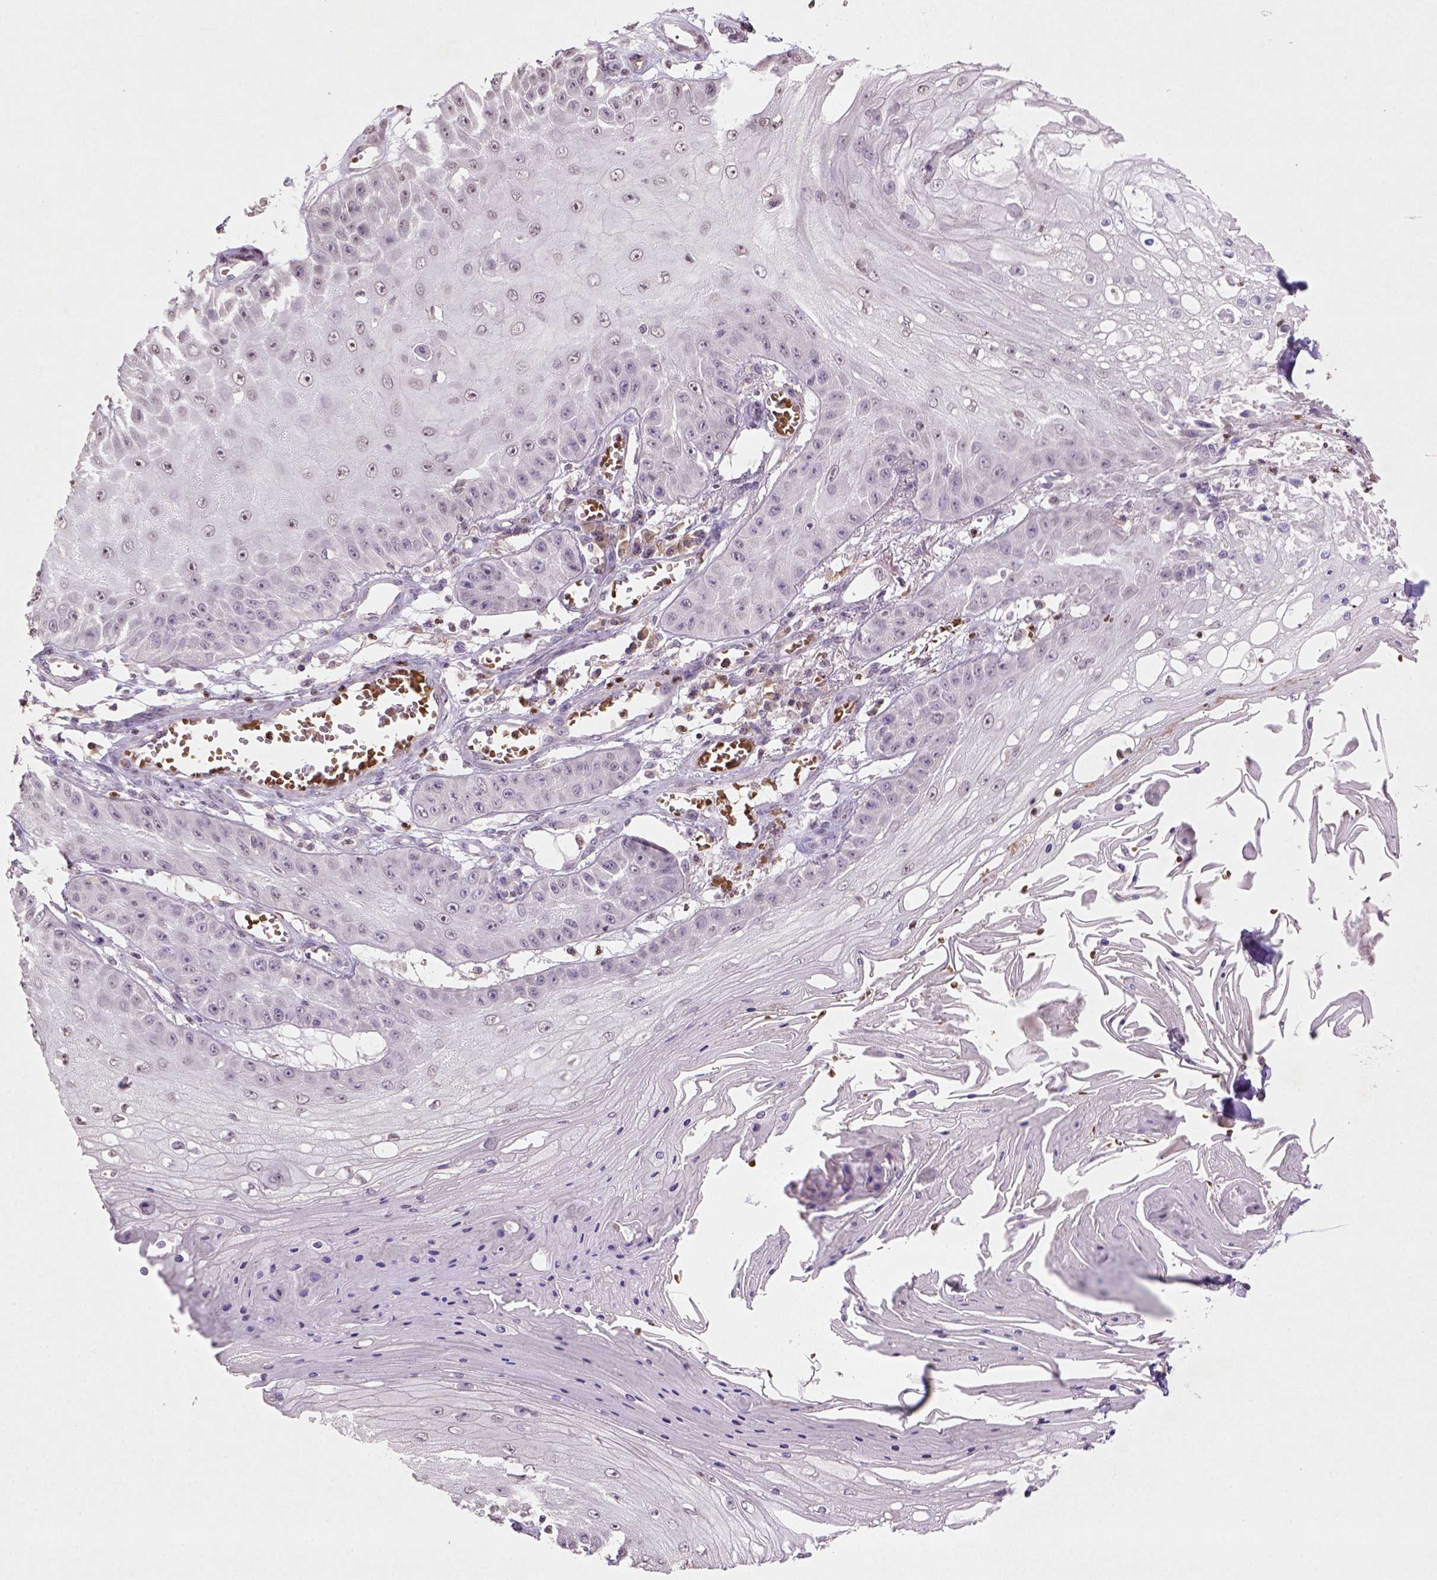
{"staining": {"intensity": "weak", "quantity": "25%-75%", "location": "nuclear"}, "tissue": "skin cancer", "cell_type": "Tumor cells", "image_type": "cancer", "snomed": [{"axis": "morphology", "description": "Squamous cell carcinoma, NOS"}, {"axis": "topography", "description": "Skin"}], "caption": "Immunohistochemical staining of human skin cancer displays low levels of weak nuclear protein positivity in approximately 25%-75% of tumor cells.", "gene": "NUDT3", "patient": {"sex": "male", "age": 70}}